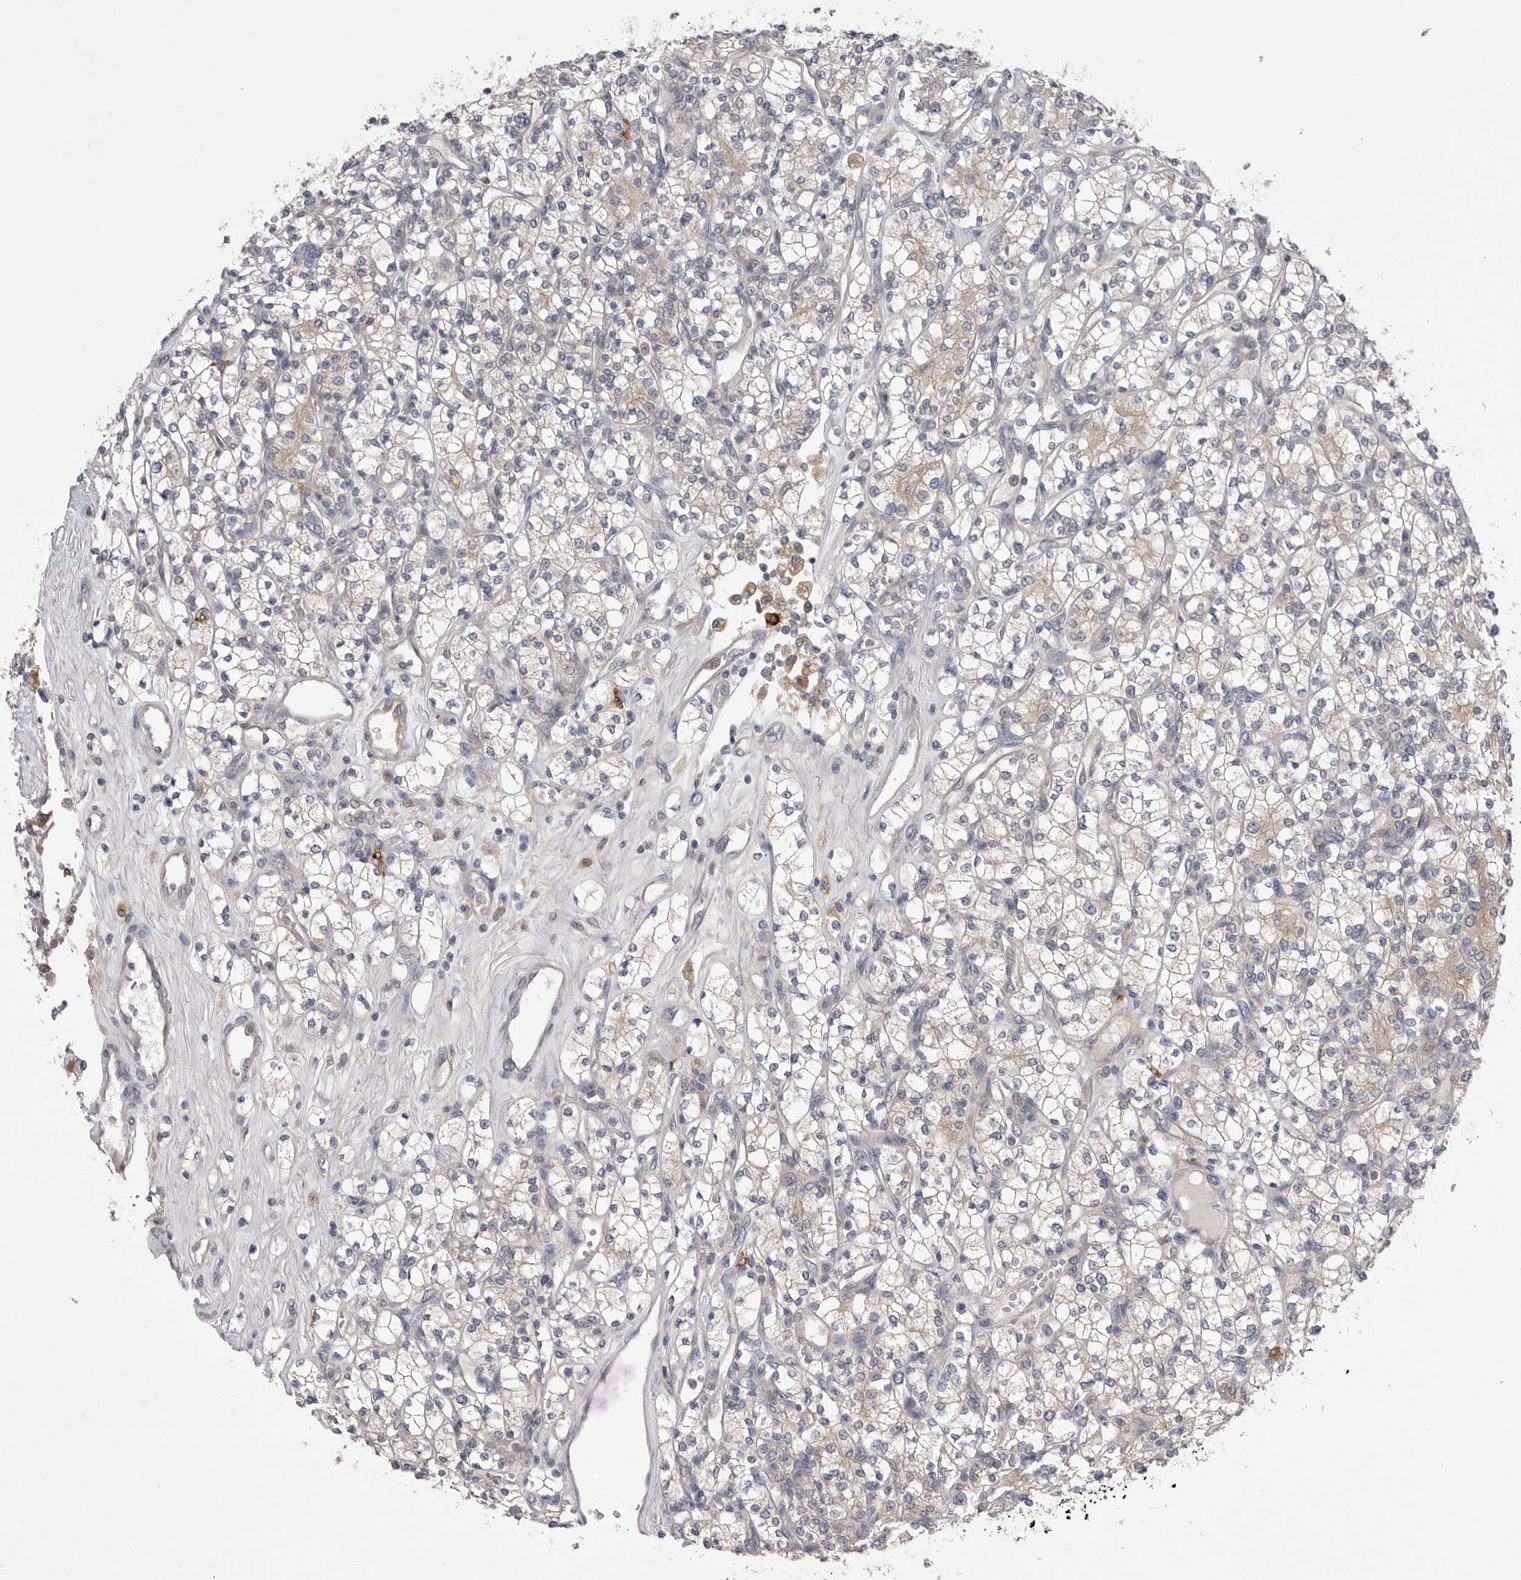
{"staining": {"intensity": "weak", "quantity": "<25%", "location": "cytoplasmic/membranous"}, "tissue": "renal cancer", "cell_type": "Tumor cells", "image_type": "cancer", "snomed": [{"axis": "morphology", "description": "Adenocarcinoma, NOS"}, {"axis": "topography", "description": "Kidney"}], "caption": "Immunohistochemical staining of human renal adenocarcinoma displays no significant positivity in tumor cells.", "gene": "VAC14", "patient": {"sex": "male", "age": 77}}